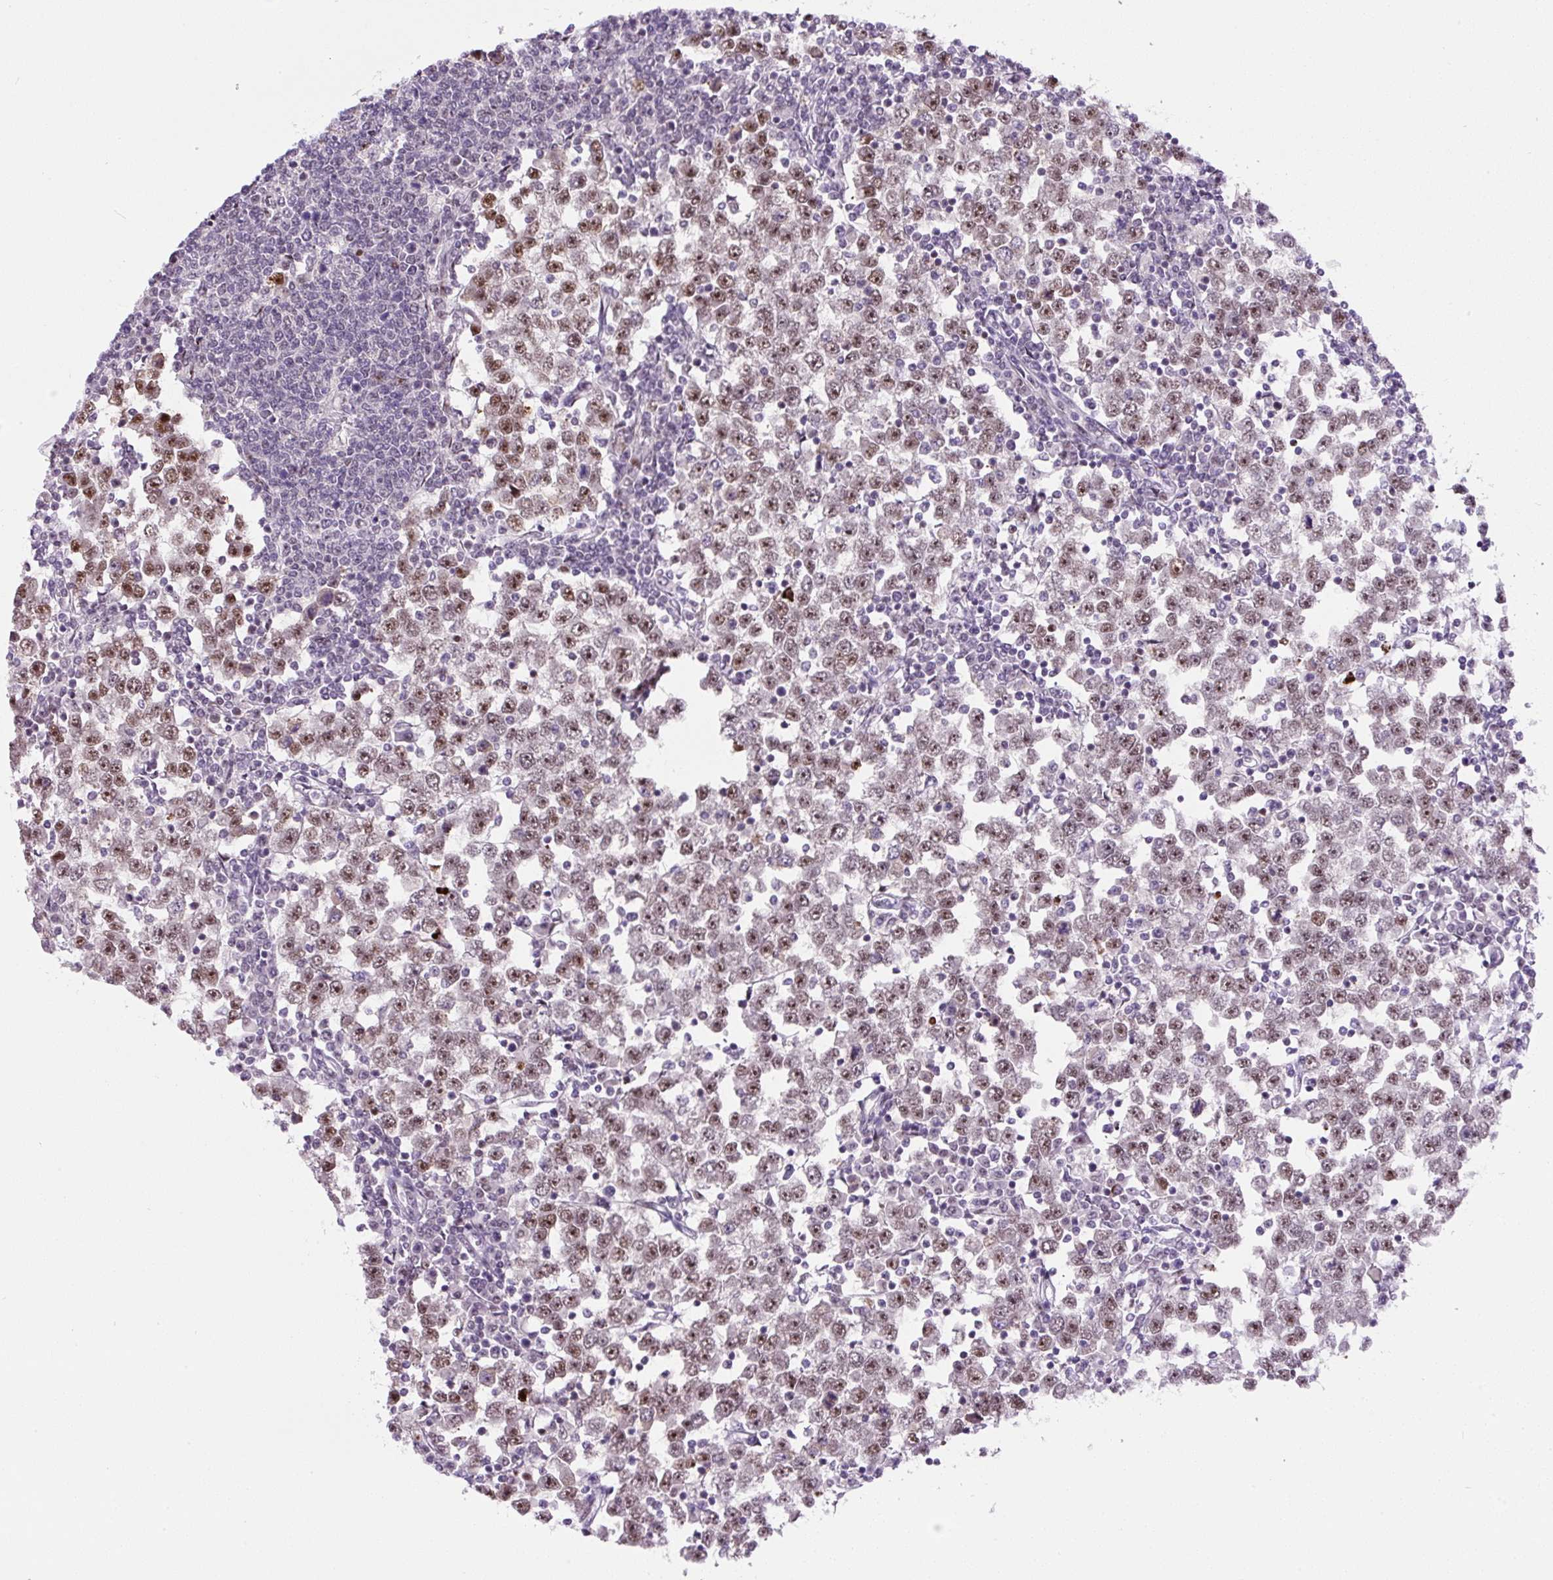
{"staining": {"intensity": "moderate", "quantity": "25%-75%", "location": "nuclear"}, "tissue": "testis cancer", "cell_type": "Tumor cells", "image_type": "cancer", "snomed": [{"axis": "morphology", "description": "Seminoma, NOS"}, {"axis": "topography", "description": "Testis"}], "caption": "Testis cancer (seminoma) was stained to show a protein in brown. There is medium levels of moderate nuclear positivity in approximately 25%-75% of tumor cells.", "gene": "TAF1A", "patient": {"sex": "male", "age": 65}}